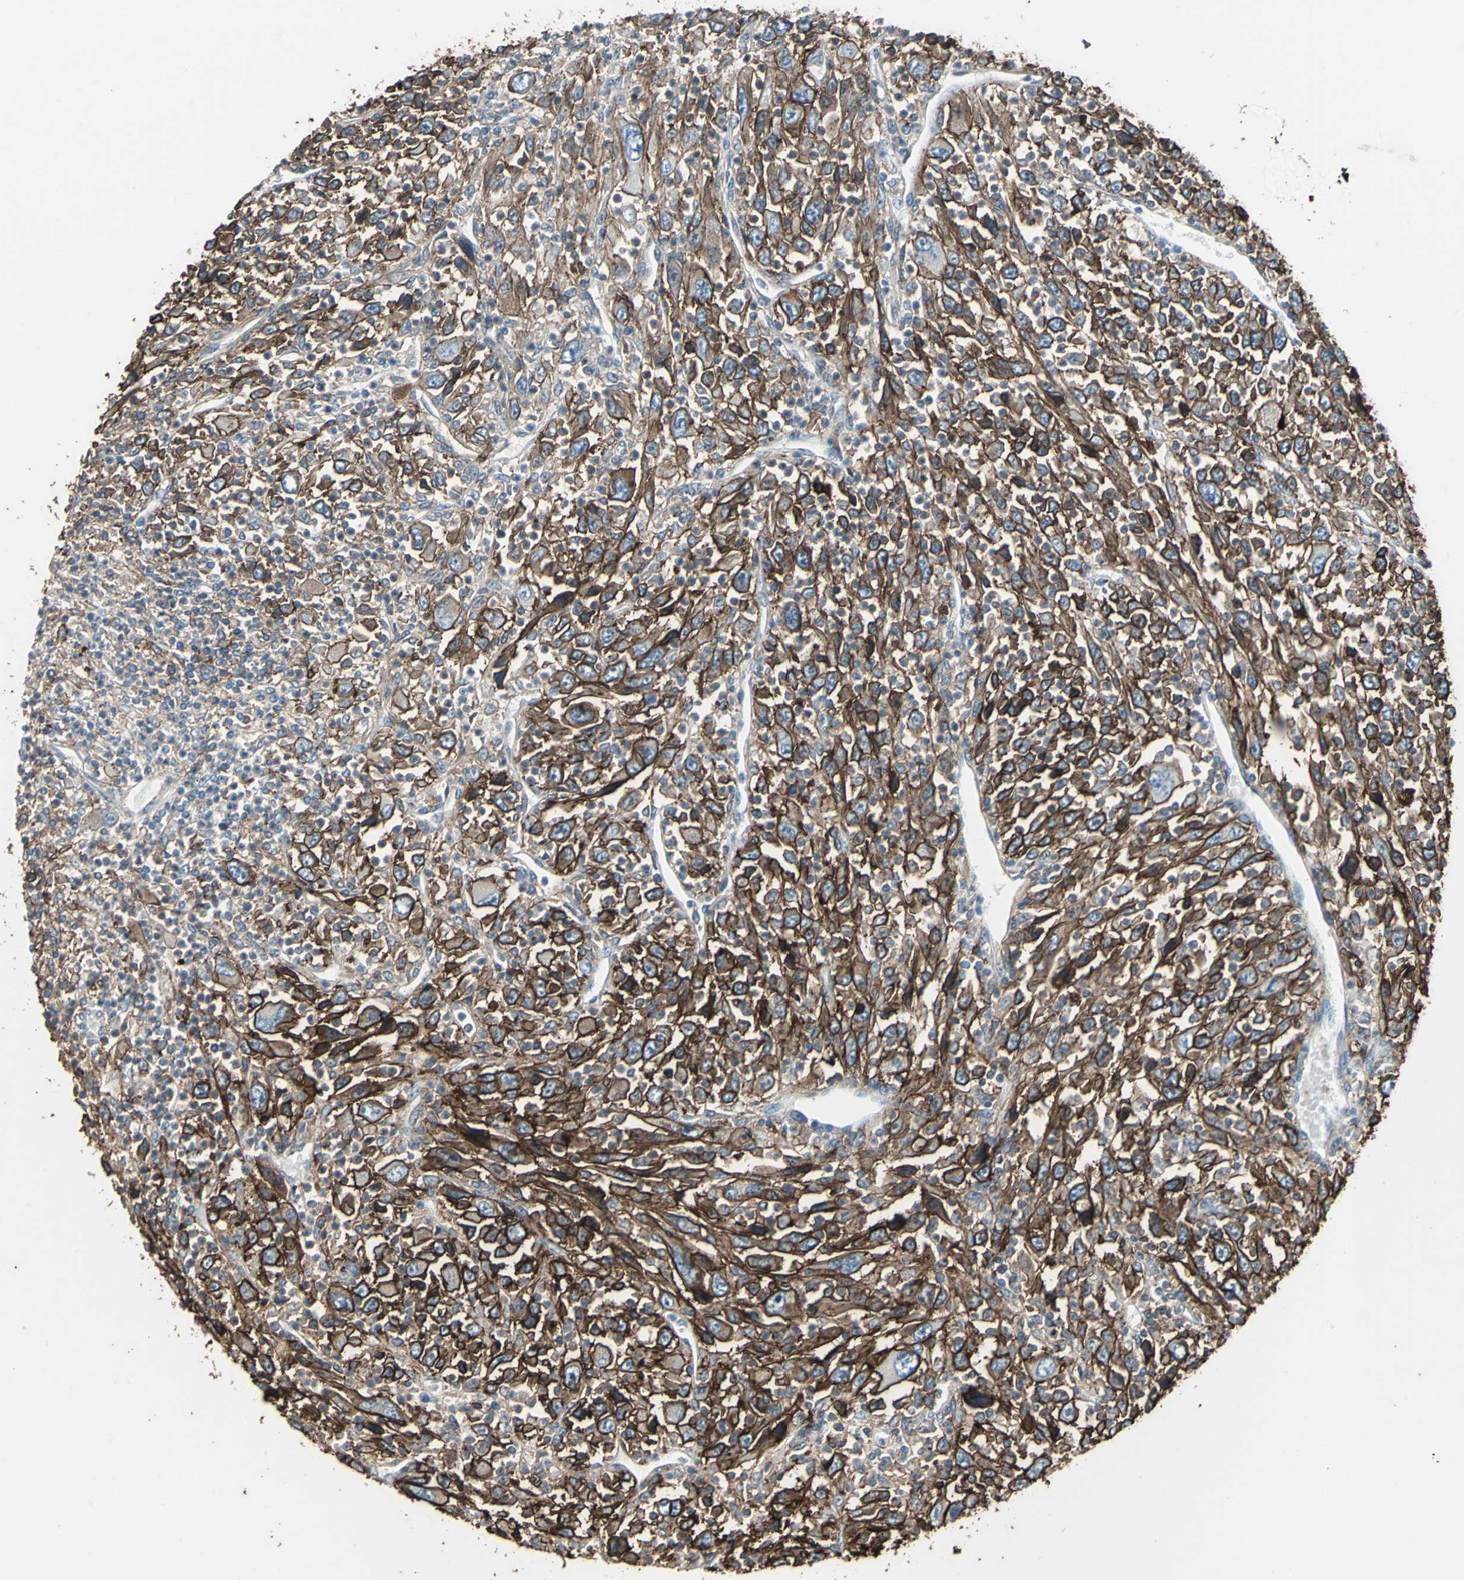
{"staining": {"intensity": "strong", "quantity": ">75%", "location": "cytoplasmic/membranous"}, "tissue": "melanoma", "cell_type": "Tumor cells", "image_type": "cancer", "snomed": [{"axis": "morphology", "description": "Malignant melanoma, Metastatic site"}, {"axis": "topography", "description": "Skin"}], "caption": "High-magnification brightfield microscopy of melanoma stained with DAB (3,3'-diaminobenzidine) (brown) and counterstained with hematoxylin (blue). tumor cells exhibit strong cytoplasmic/membranous expression is present in approximately>75% of cells. Nuclei are stained in blue.", "gene": "CD44", "patient": {"sex": "female", "age": 56}}